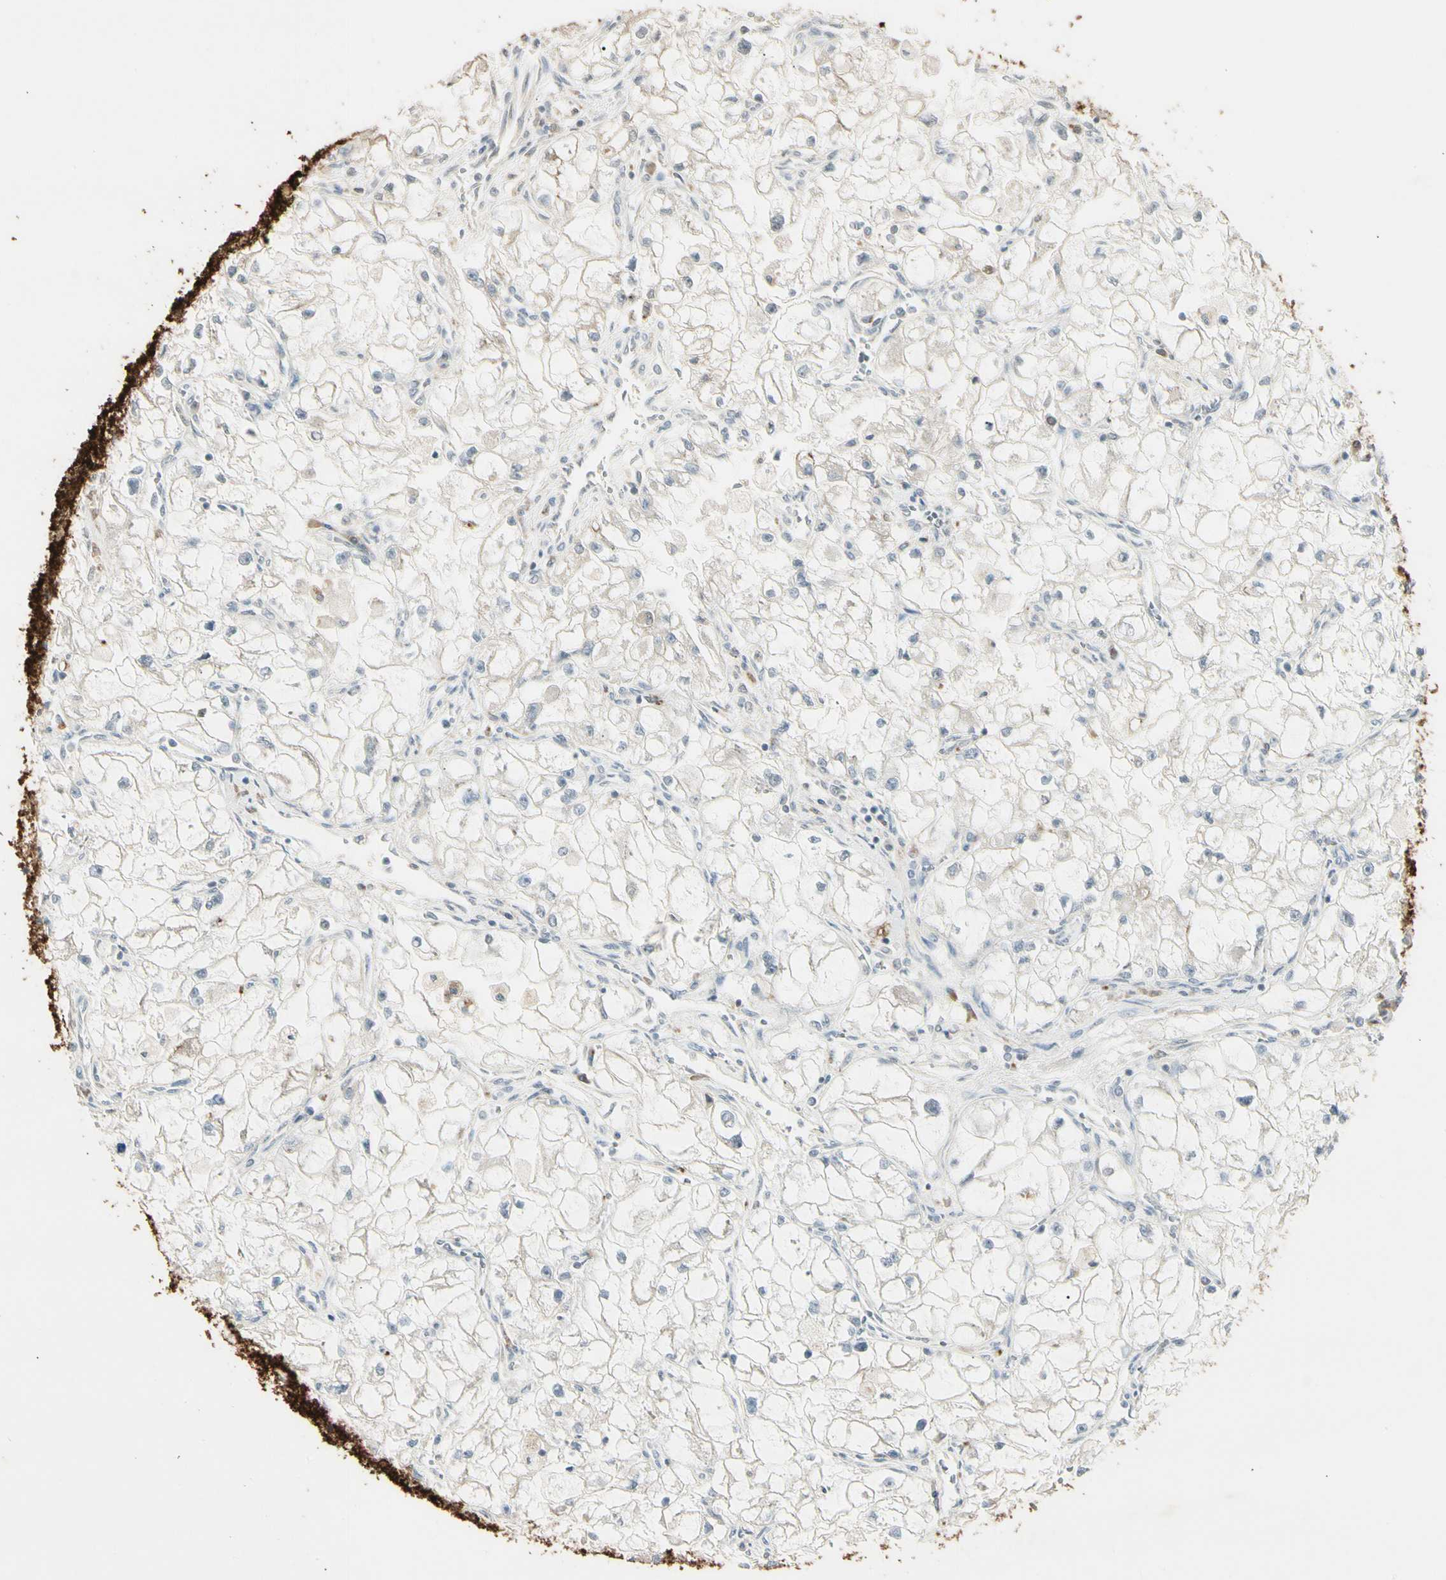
{"staining": {"intensity": "negative", "quantity": "none", "location": "none"}, "tissue": "renal cancer", "cell_type": "Tumor cells", "image_type": "cancer", "snomed": [{"axis": "morphology", "description": "Adenocarcinoma, NOS"}, {"axis": "topography", "description": "Kidney"}], "caption": "A micrograph of human renal cancer (adenocarcinoma) is negative for staining in tumor cells.", "gene": "SKIL", "patient": {"sex": "female", "age": 70}}